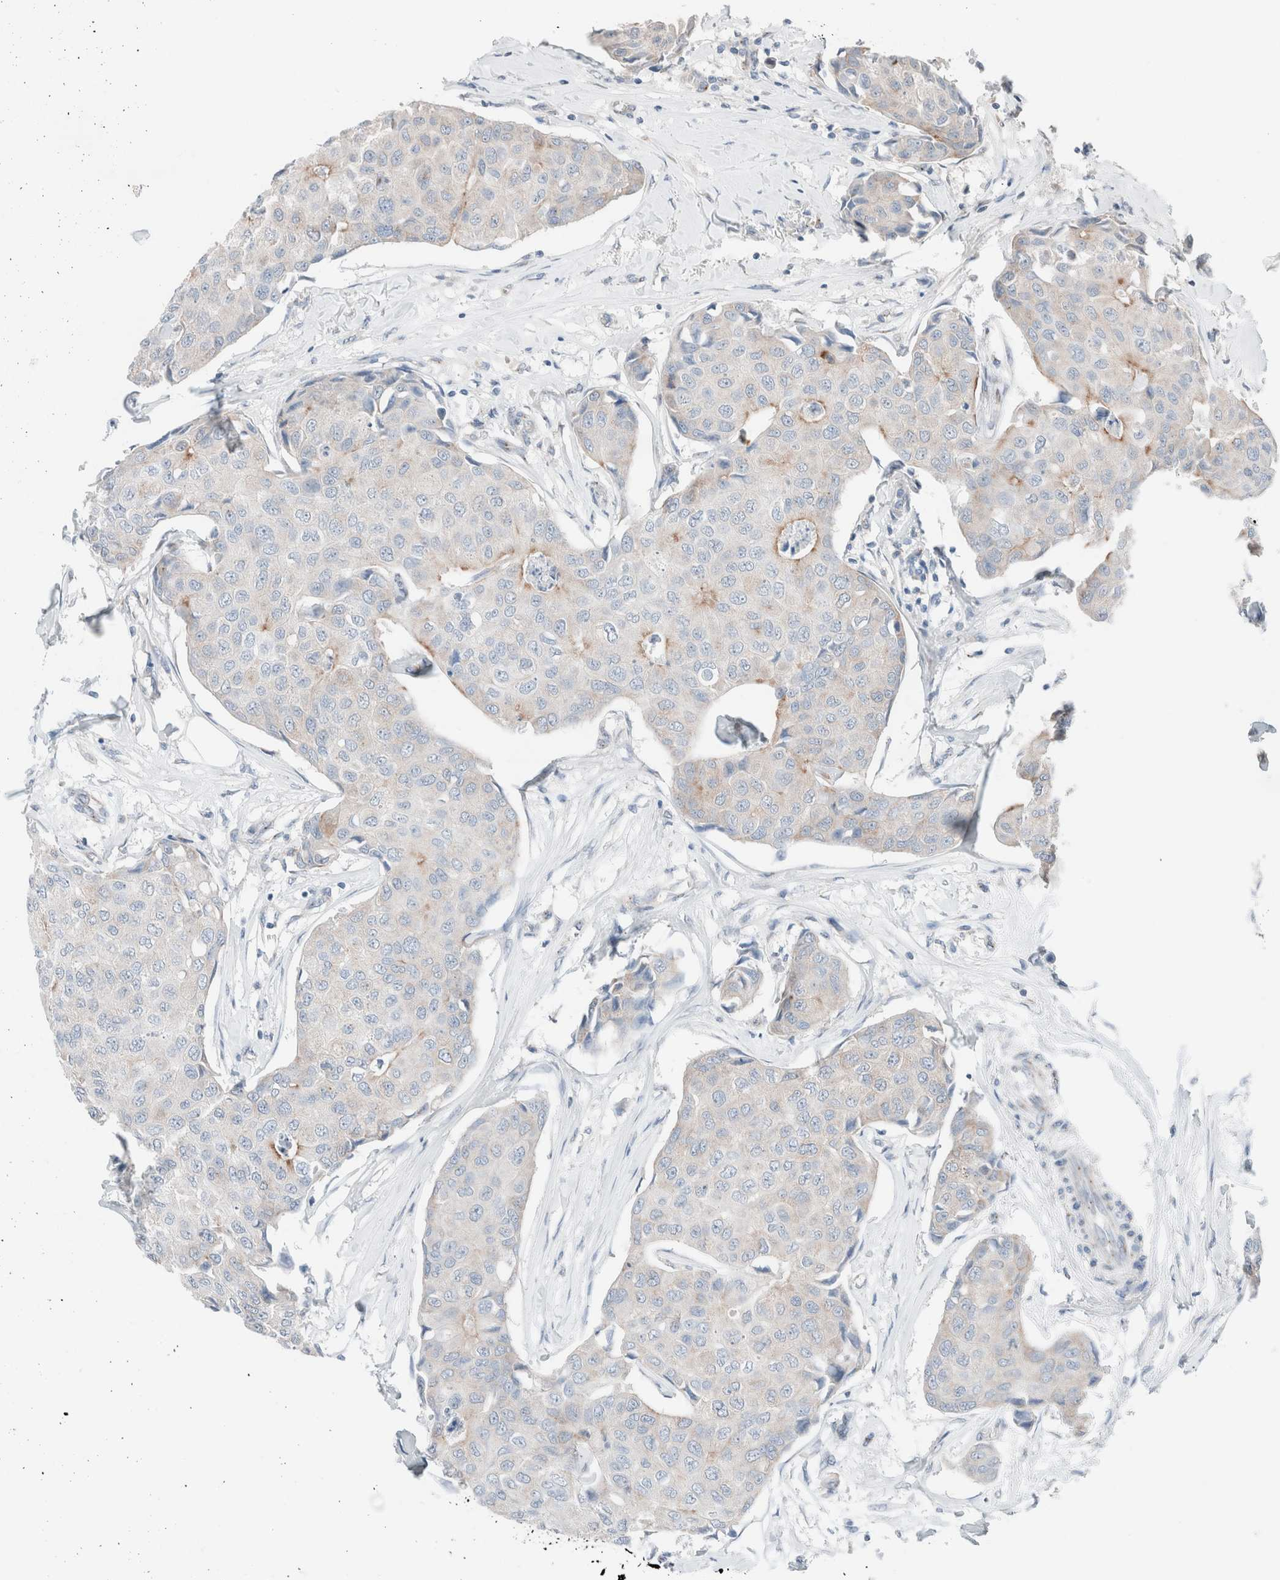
{"staining": {"intensity": "weak", "quantity": "<25%", "location": "cytoplasmic/membranous"}, "tissue": "breast cancer", "cell_type": "Tumor cells", "image_type": "cancer", "snomed": [{"axis": "morphology", "description": "Duct carcinoma"}, {"axis": "topography", "description": "Breast"}], "caption": "Breast cancer (invasive ductal carcinoma) was stained to show a protein in brown. There is no significant expression in tumor cells.", "gene": "CASC3", "patient": {"sex": "female", "age": 80}}